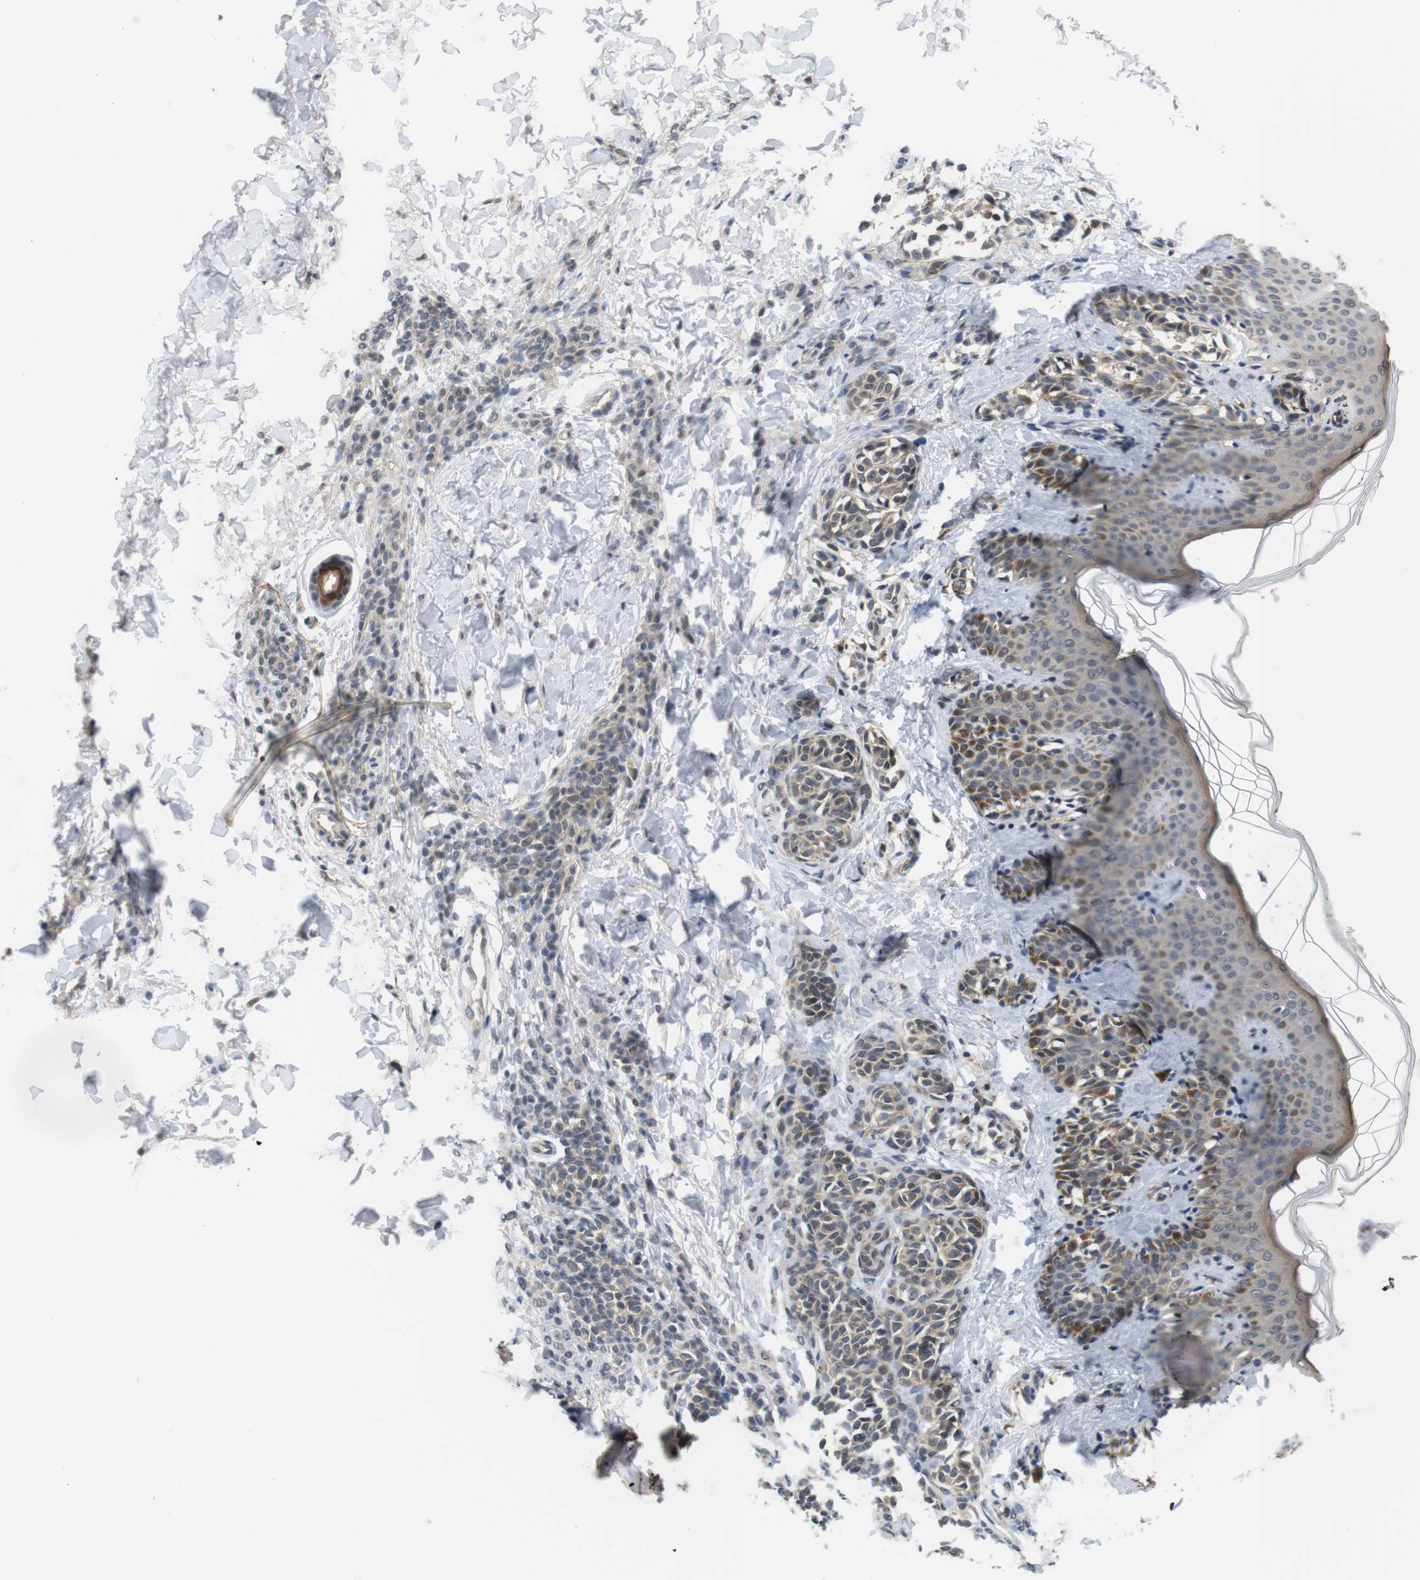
{"staining": {"intensity": "negative", "quantity": "none", "location": "none"}, "tissue": "skin", "cell_type": "Fibroblasts", "image_type": "normal", "snomed": [{"axis": "morphology", "description": "Normal tissue, NOS"}, {"axis": "topography", "description": "Skin"}], "caption": "Immunohistochemistry (IHC) of unremarkable skin displays no staining in fibroblasts.", "gene": "FADD", "patient": {"sex": "male", "age": 16}}